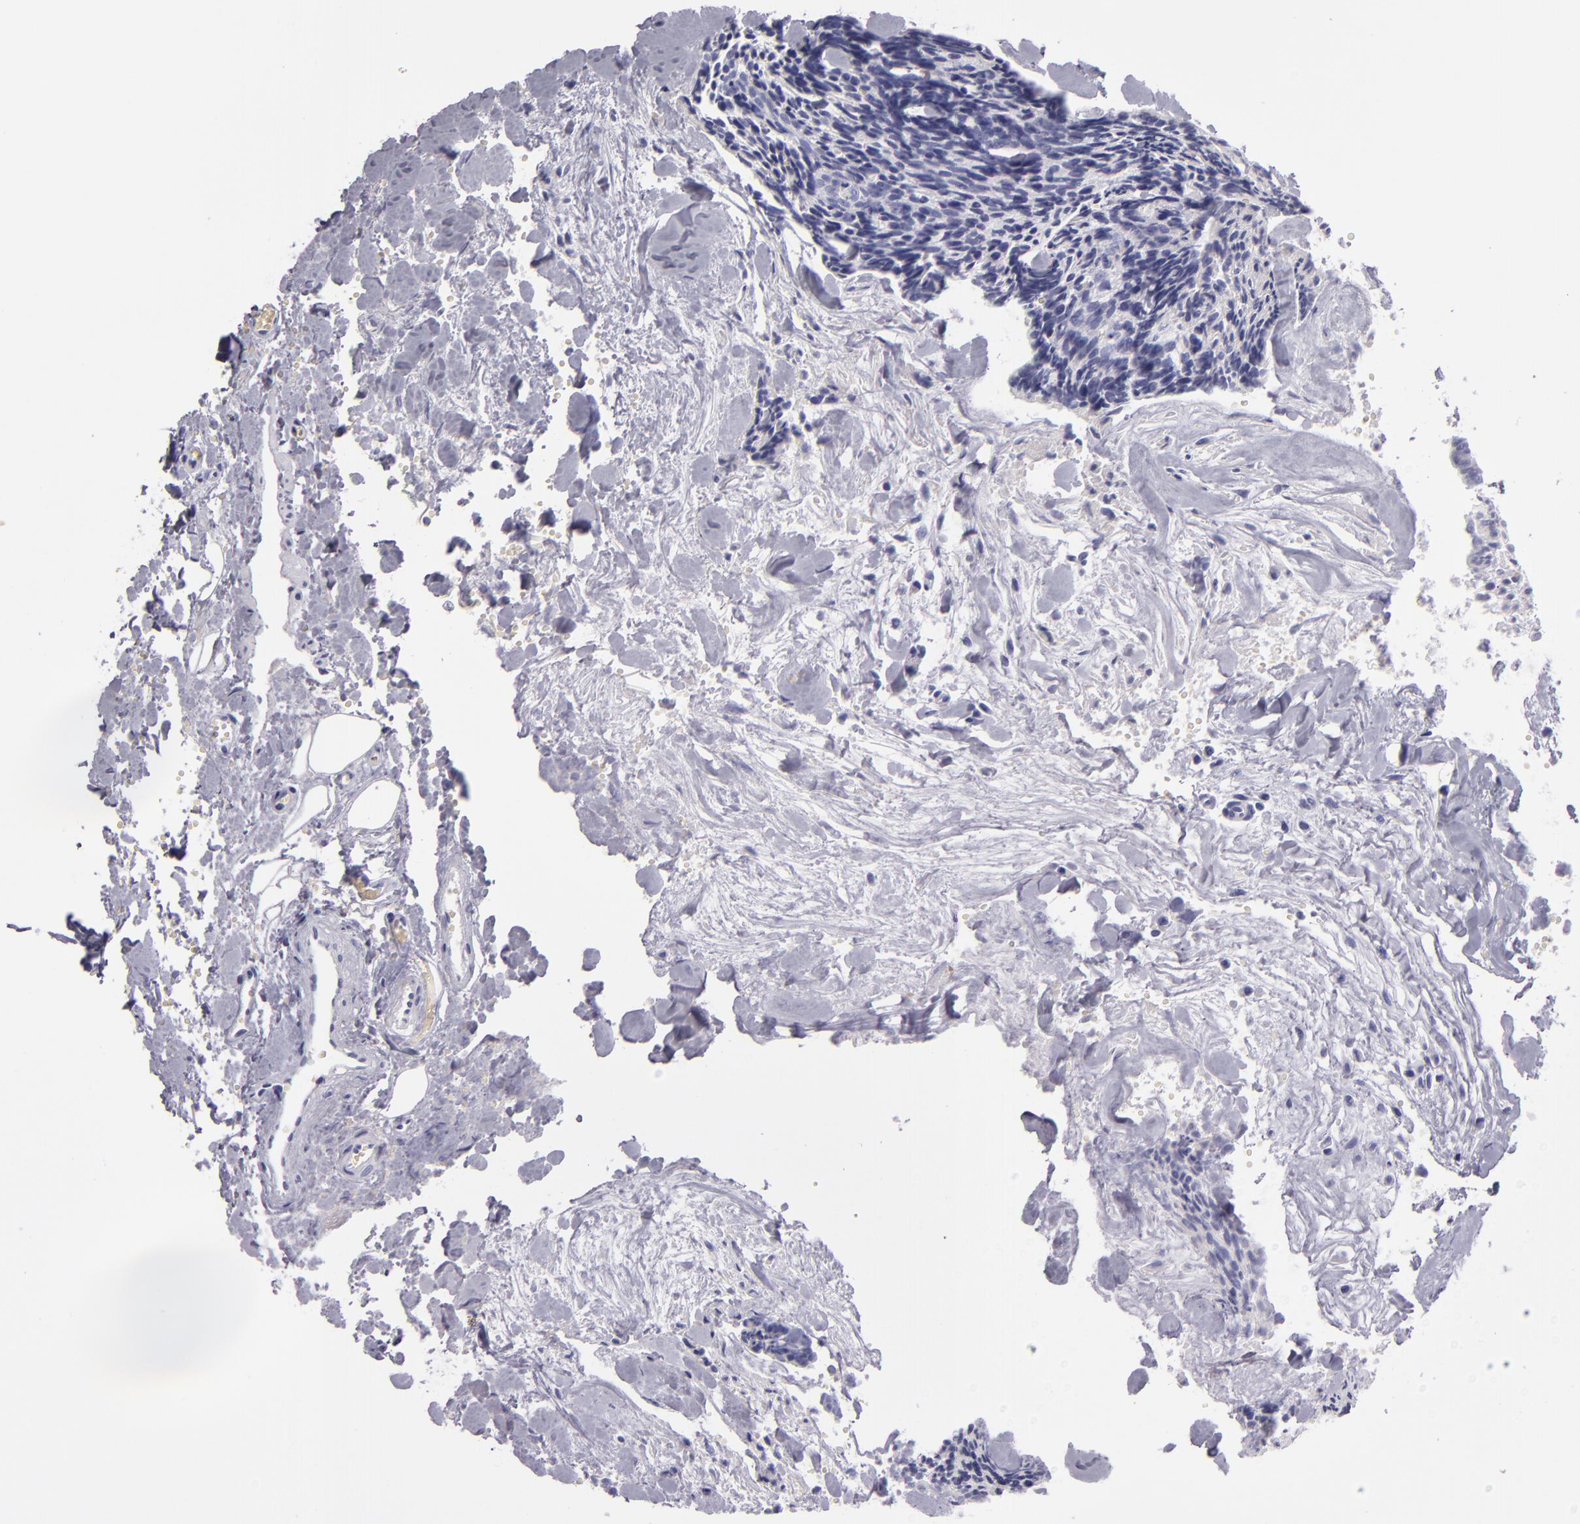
{"staining": {"intensity": "negative", "quantity": "none", "location": "none"}, "tissue": "head and neck cancer", "cell_type": "Tumor cells", "image_type": "cancer", "snomed": [{"axis": "morphology", "description": "Squamous cell carcinoma, NOS"}, {"axis": "topography", "description": "Salivary gland"}, {"axis": "topography", "description": "Head-Neck"}], "caption": "An immunohistochemistry image of head and neck squamous cell carcinoma is shown. There is no staining in tumor cells of head and neck squamous cell carcinoma. (DAB (3,3'-diaminobenzidine) immunohistochemistry (IHC) with hematoxylin counter stain).", "gene": "CR2", "patient": {"sex": "male", "age": 70}}